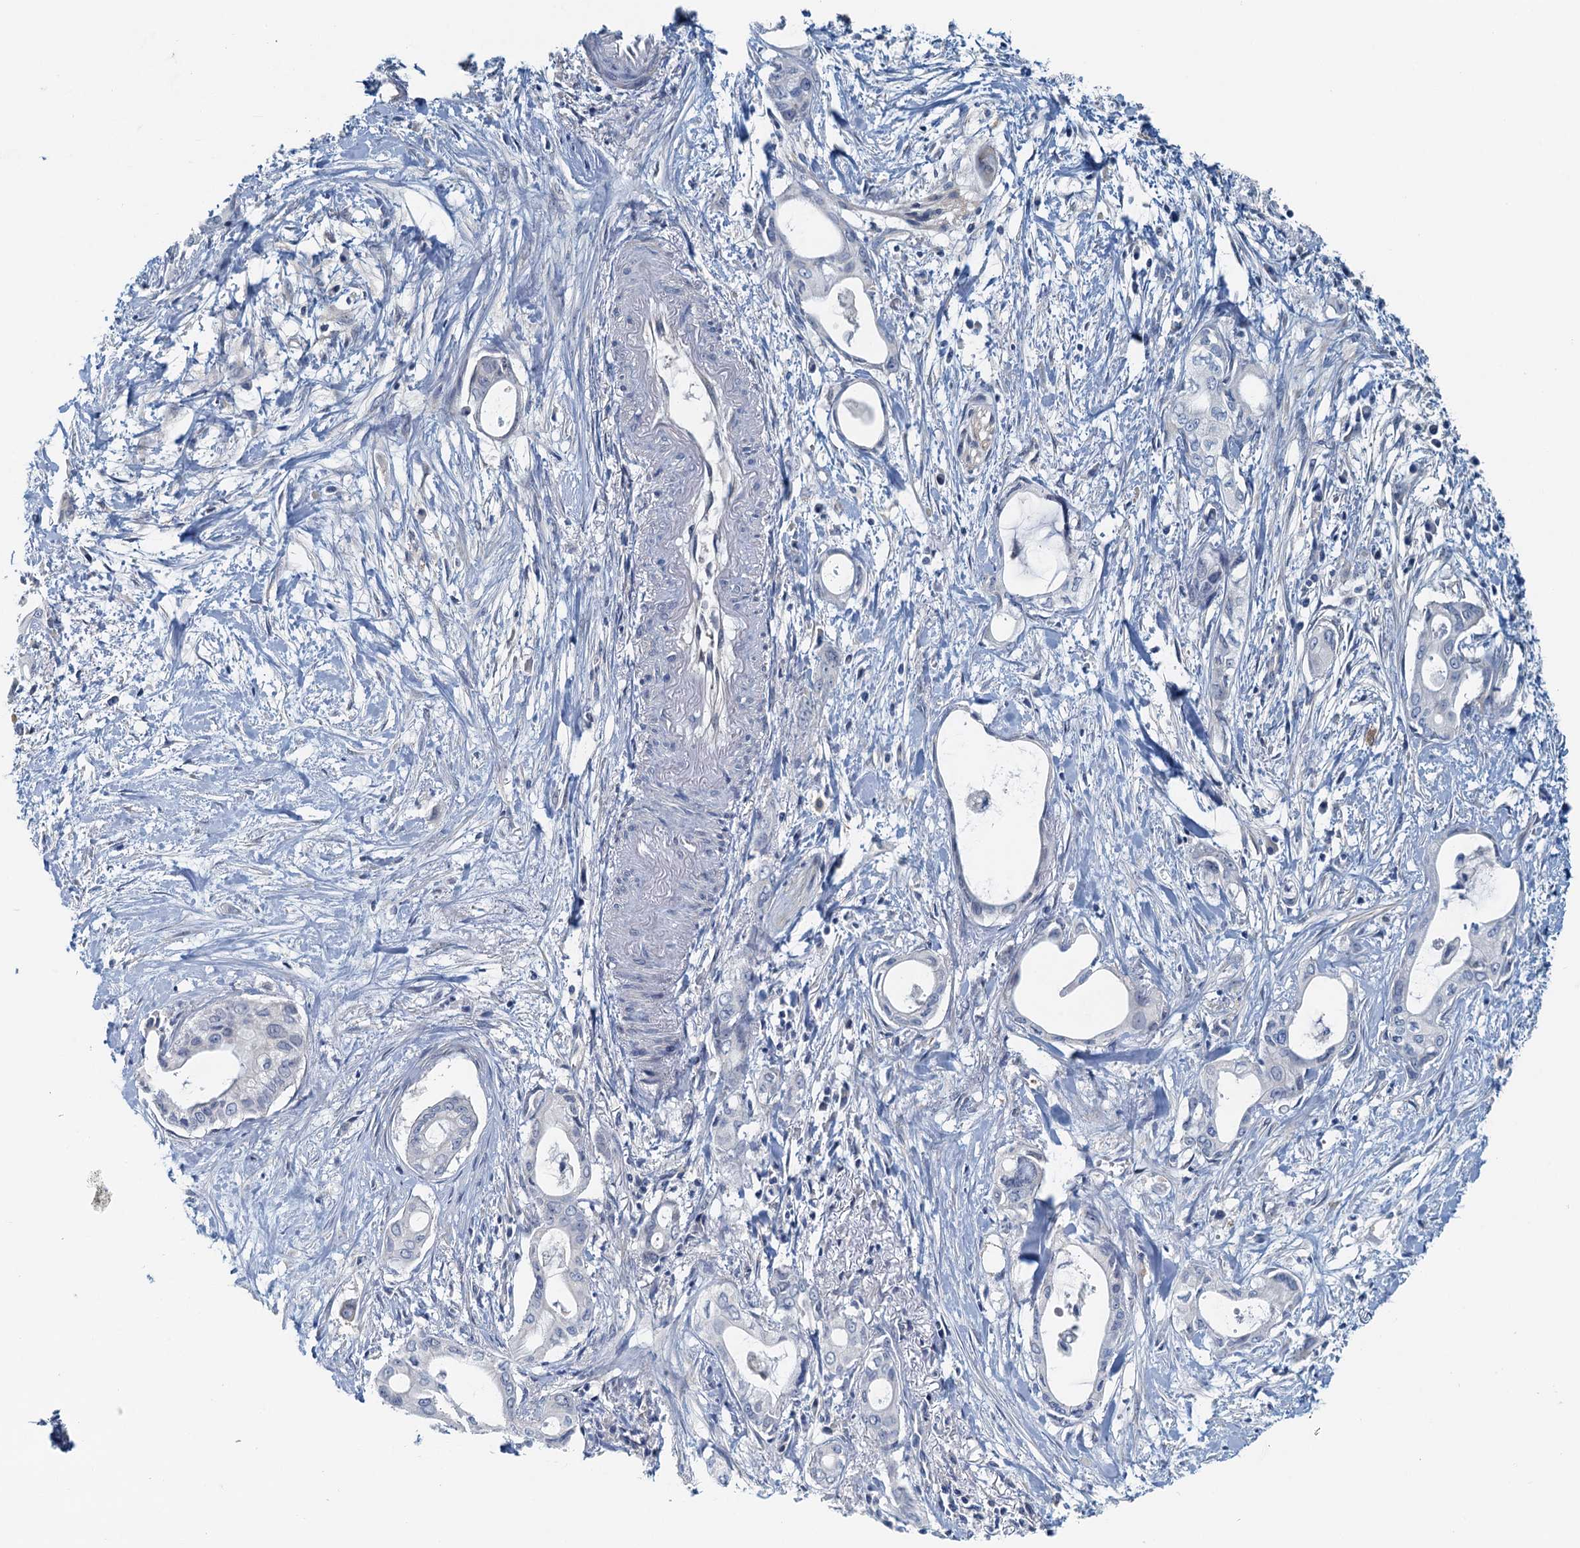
{"staining": {"intensity": "negative", "quantity": "none", "location": "none"}, "tissue": "pancreatic cancer", "cell_type": "Tumor cells", "image_type": "cancer", "snomed": [{"axis": "morphology", "description": "Adenocarcinoma, NOS"}, {"axis": "topography", "description": "Pancreas"}], "caption": "Immunohistochemistry micrograph of pancreatic adenocarcinoma stained for a protein (brown), which displays no staining in tumor cells. The staining is performed using DAB (3,3'-diaminobenzidine) brown chromogen with nuclei counter-stained in using hematoxylin.", "gene": "DTD1", "patient": {"sex": "male", "age": 72}}